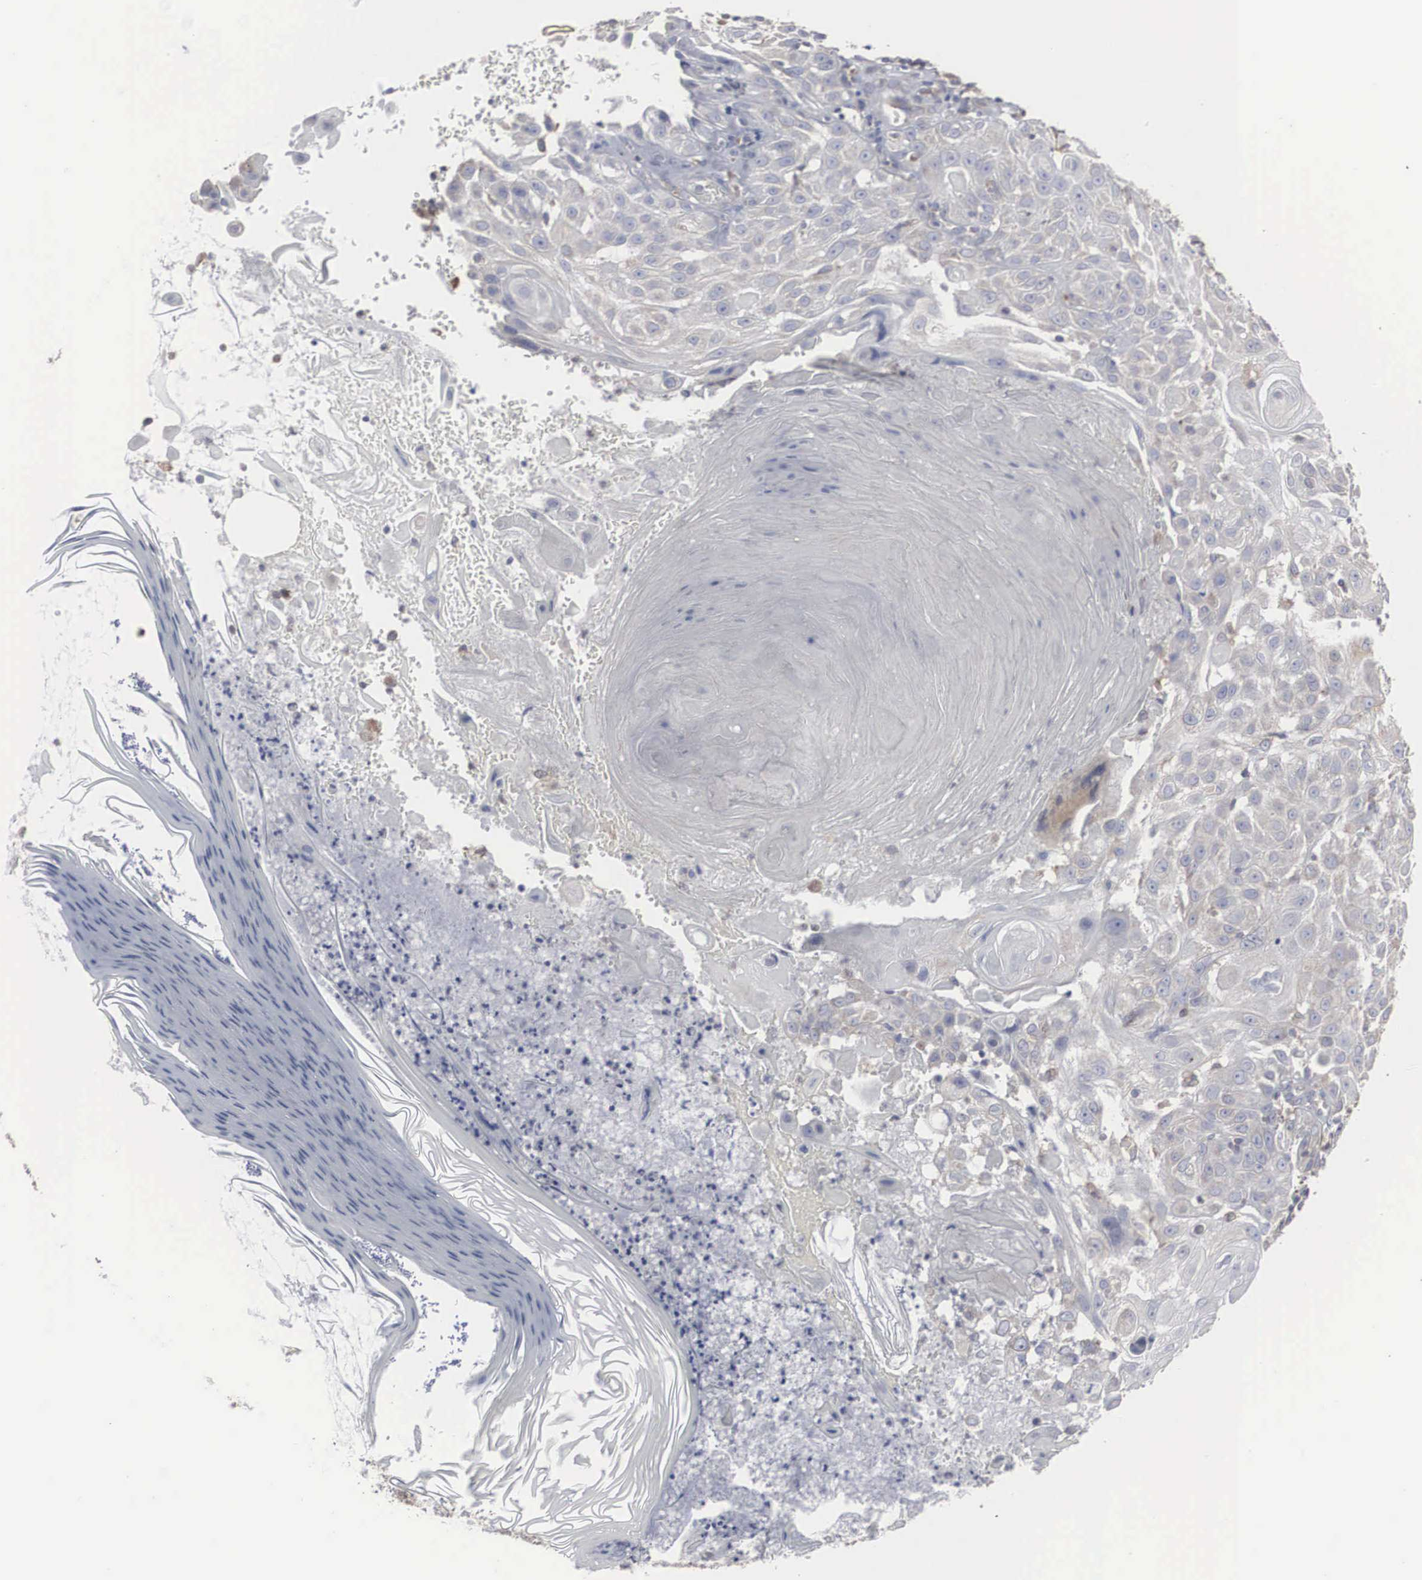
{"staining": {"intensity": "negative", "quantity": "none", "location": "none"}, "tissue": "skin cancer", "cell_type": "Tumor cells", "image_type": "cancer", "snomed": [{"axis": "morphology", "description": "Squamous cell carcinoma, NOS"}, {"axis": "topography", "description": "Skin"}], "caption": "IHC photomicrograph of skin cancer stained for a protein (brown), which reveals no staining in tumor cells. Nuclei are stained in blue.", "gene": "MIA2", "patient": {"sex": "female", "age": 89}}